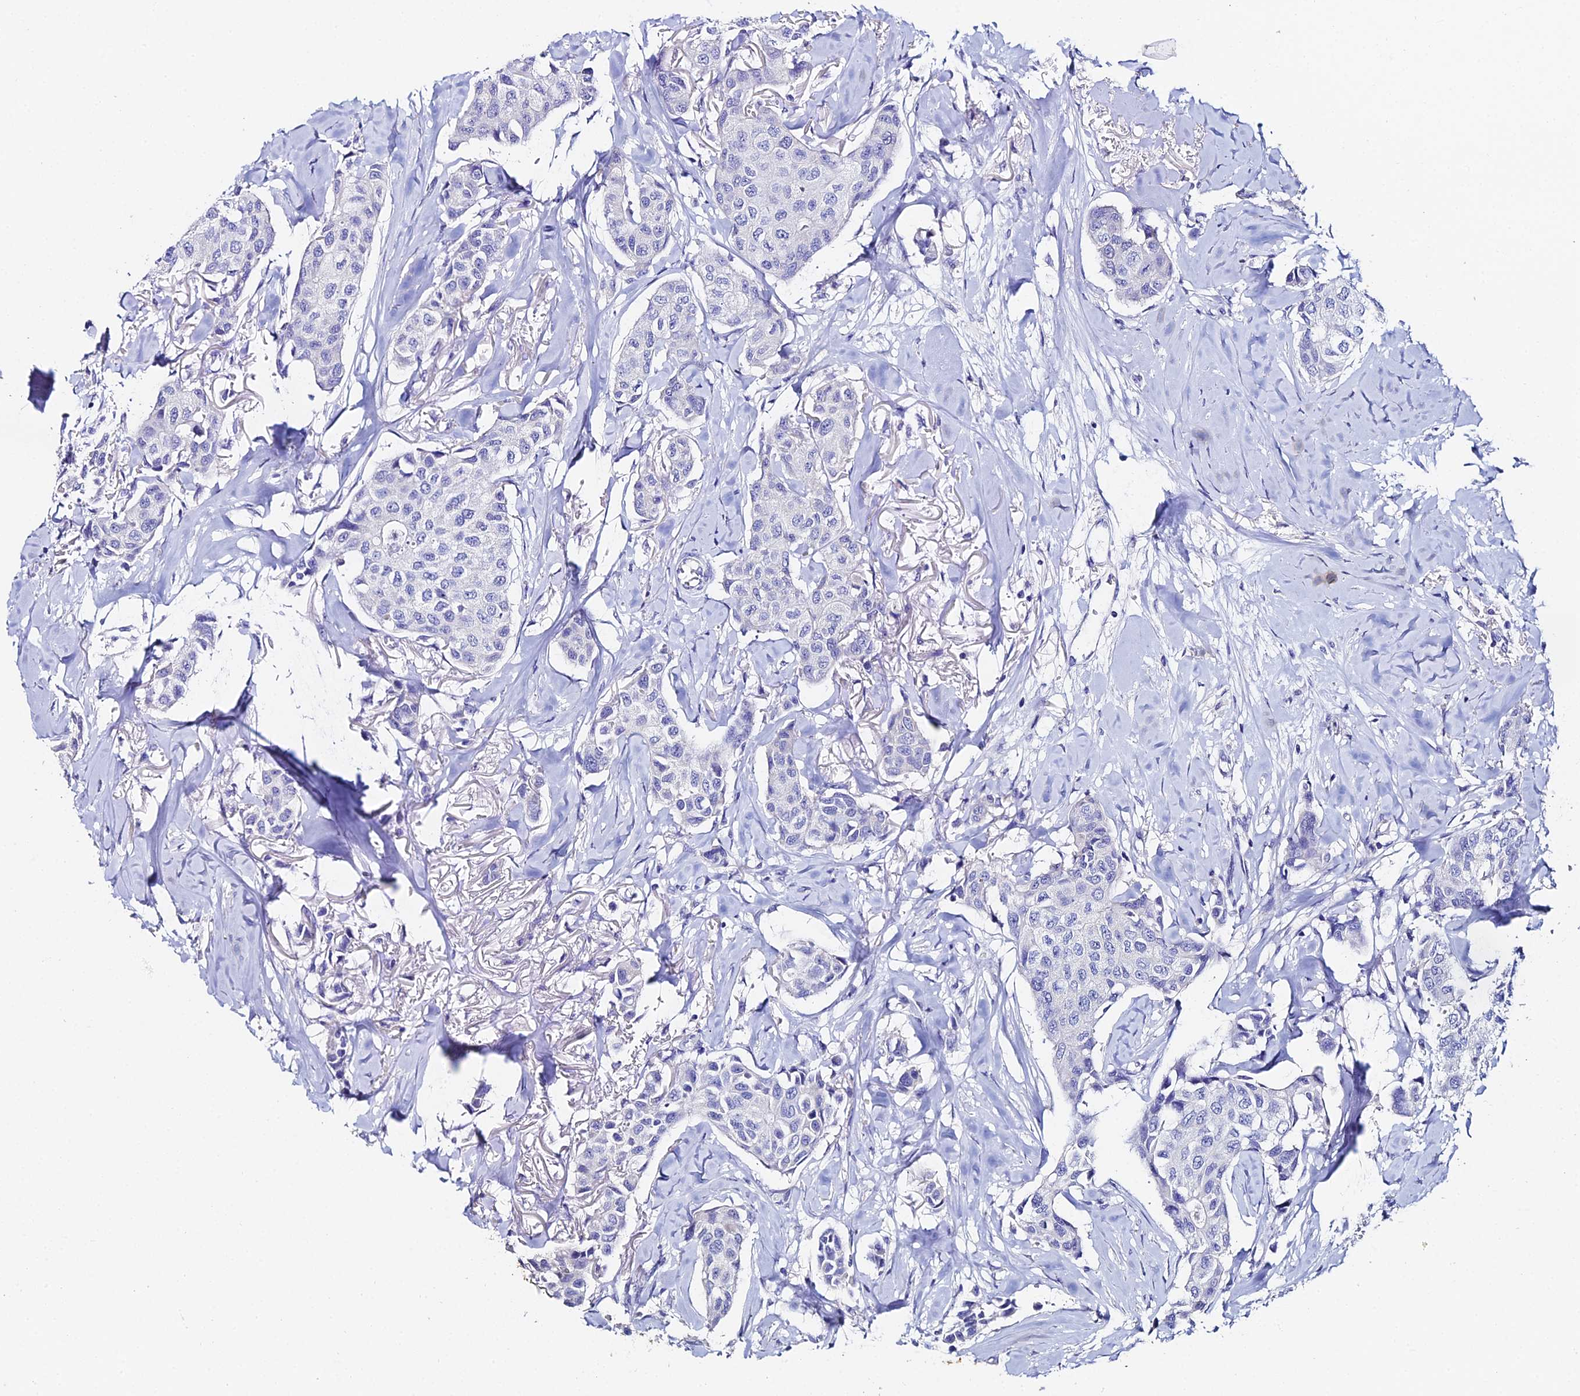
{"staining": {"intensity": "negative", "quantity": "none", "location": "none"}, "tissue": "breast cancer", "cell_type": "Tumor cells", "image_type": "cancer", "snomed": [{"axis": "morphology", "description": "Duct carcinoma"}, {"axis": "topography", "description": "Breast"}], "caption": "A high-resolution image shows immunohistochemistry staining of breast infiltrating ductal carcinoma, which displays no significant positivity in tumor cells.", "gene": "ESRRG", "patient": {"sex": "female", "age": 80}}